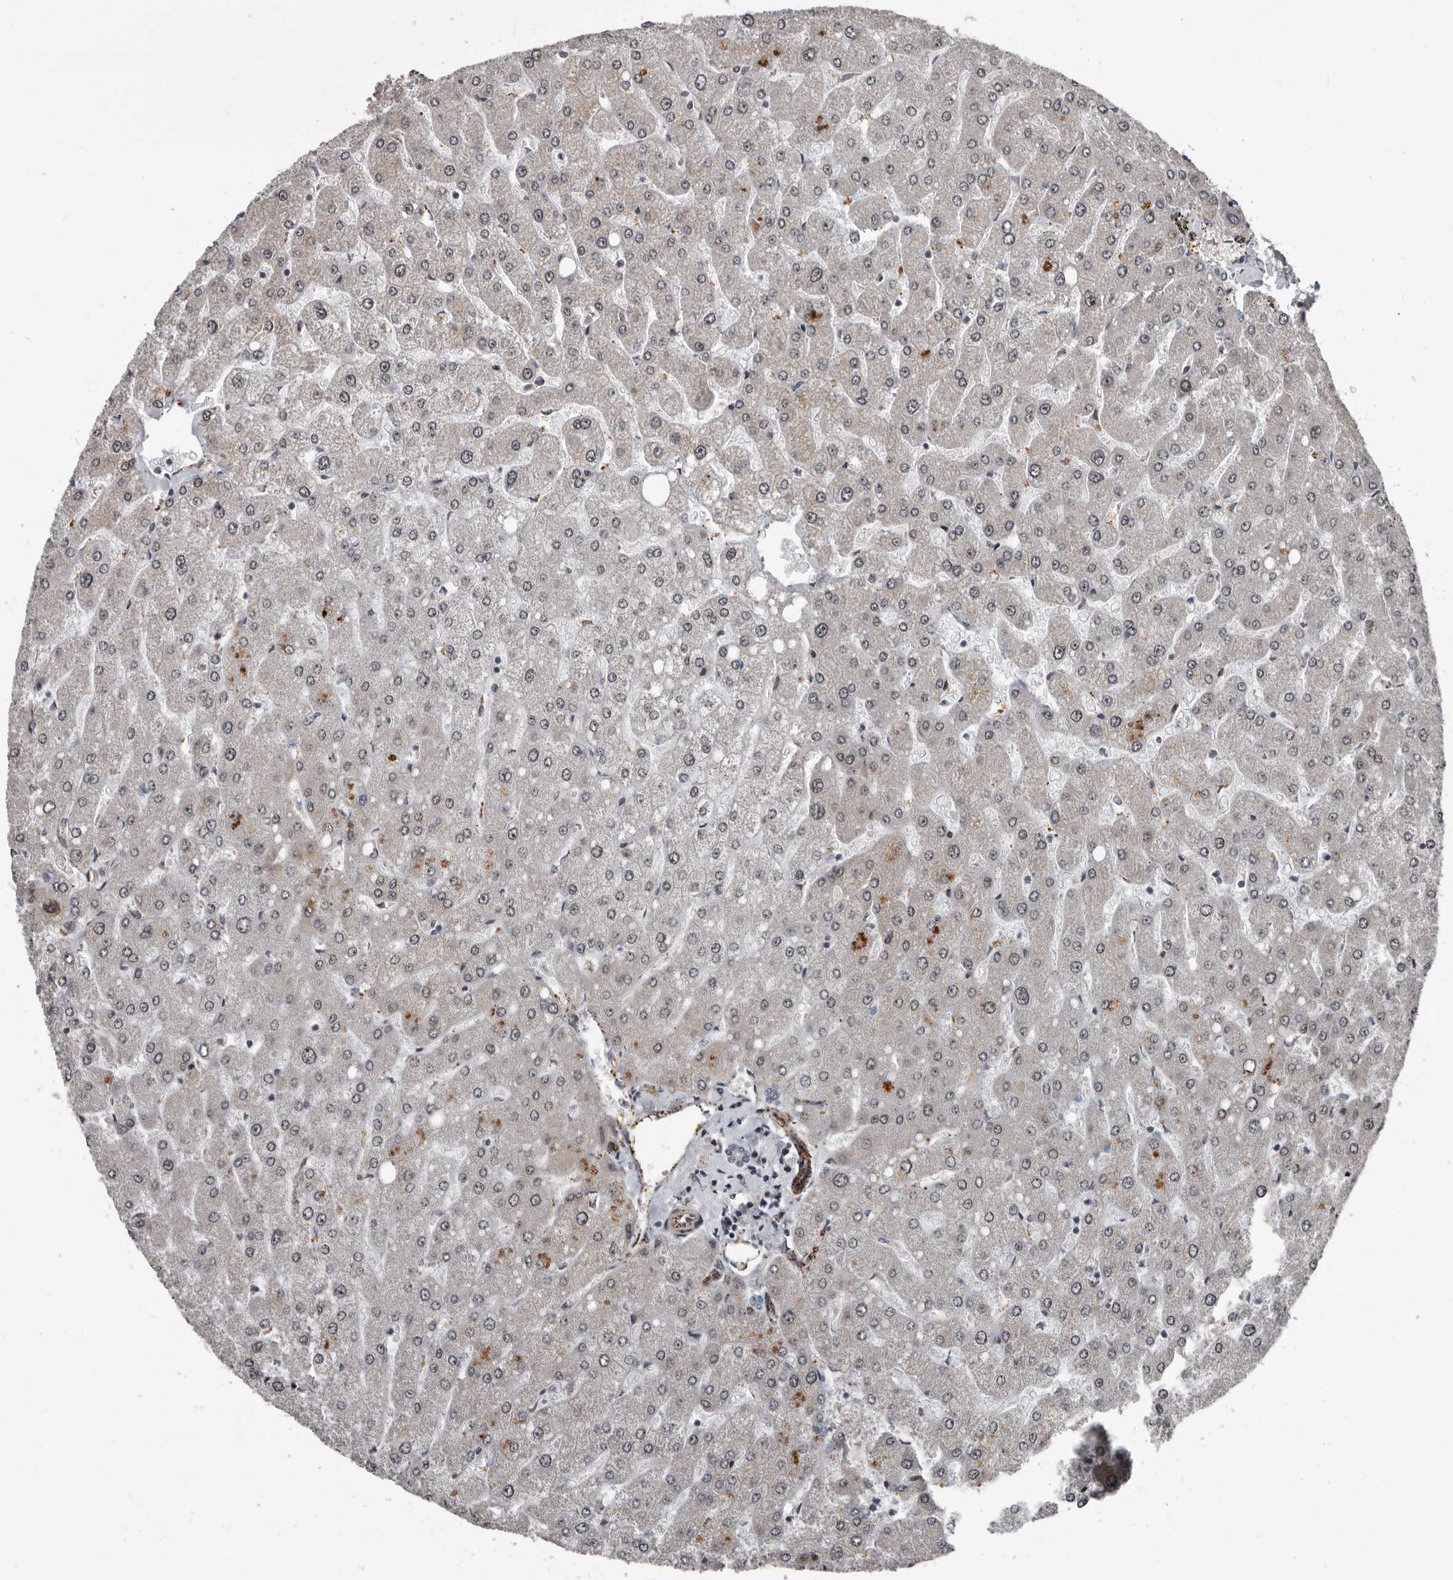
{"staining": {"intensity": "negative", "quantity": "none", "location": "none"}, "tissue": "liver", "cell_type": "Cholangiocytes", "image_type": "normal", "snomed": [{"axis": "morphology", "description": "Normal tissue, NOS"}, {"axis": "topography", "description": "Liver"}], "caption": "Image shows no protein staining in cholangiocytes of benign liver.", "gene": "CHD1L", "patient": {"sex": "male", "age": 55}}